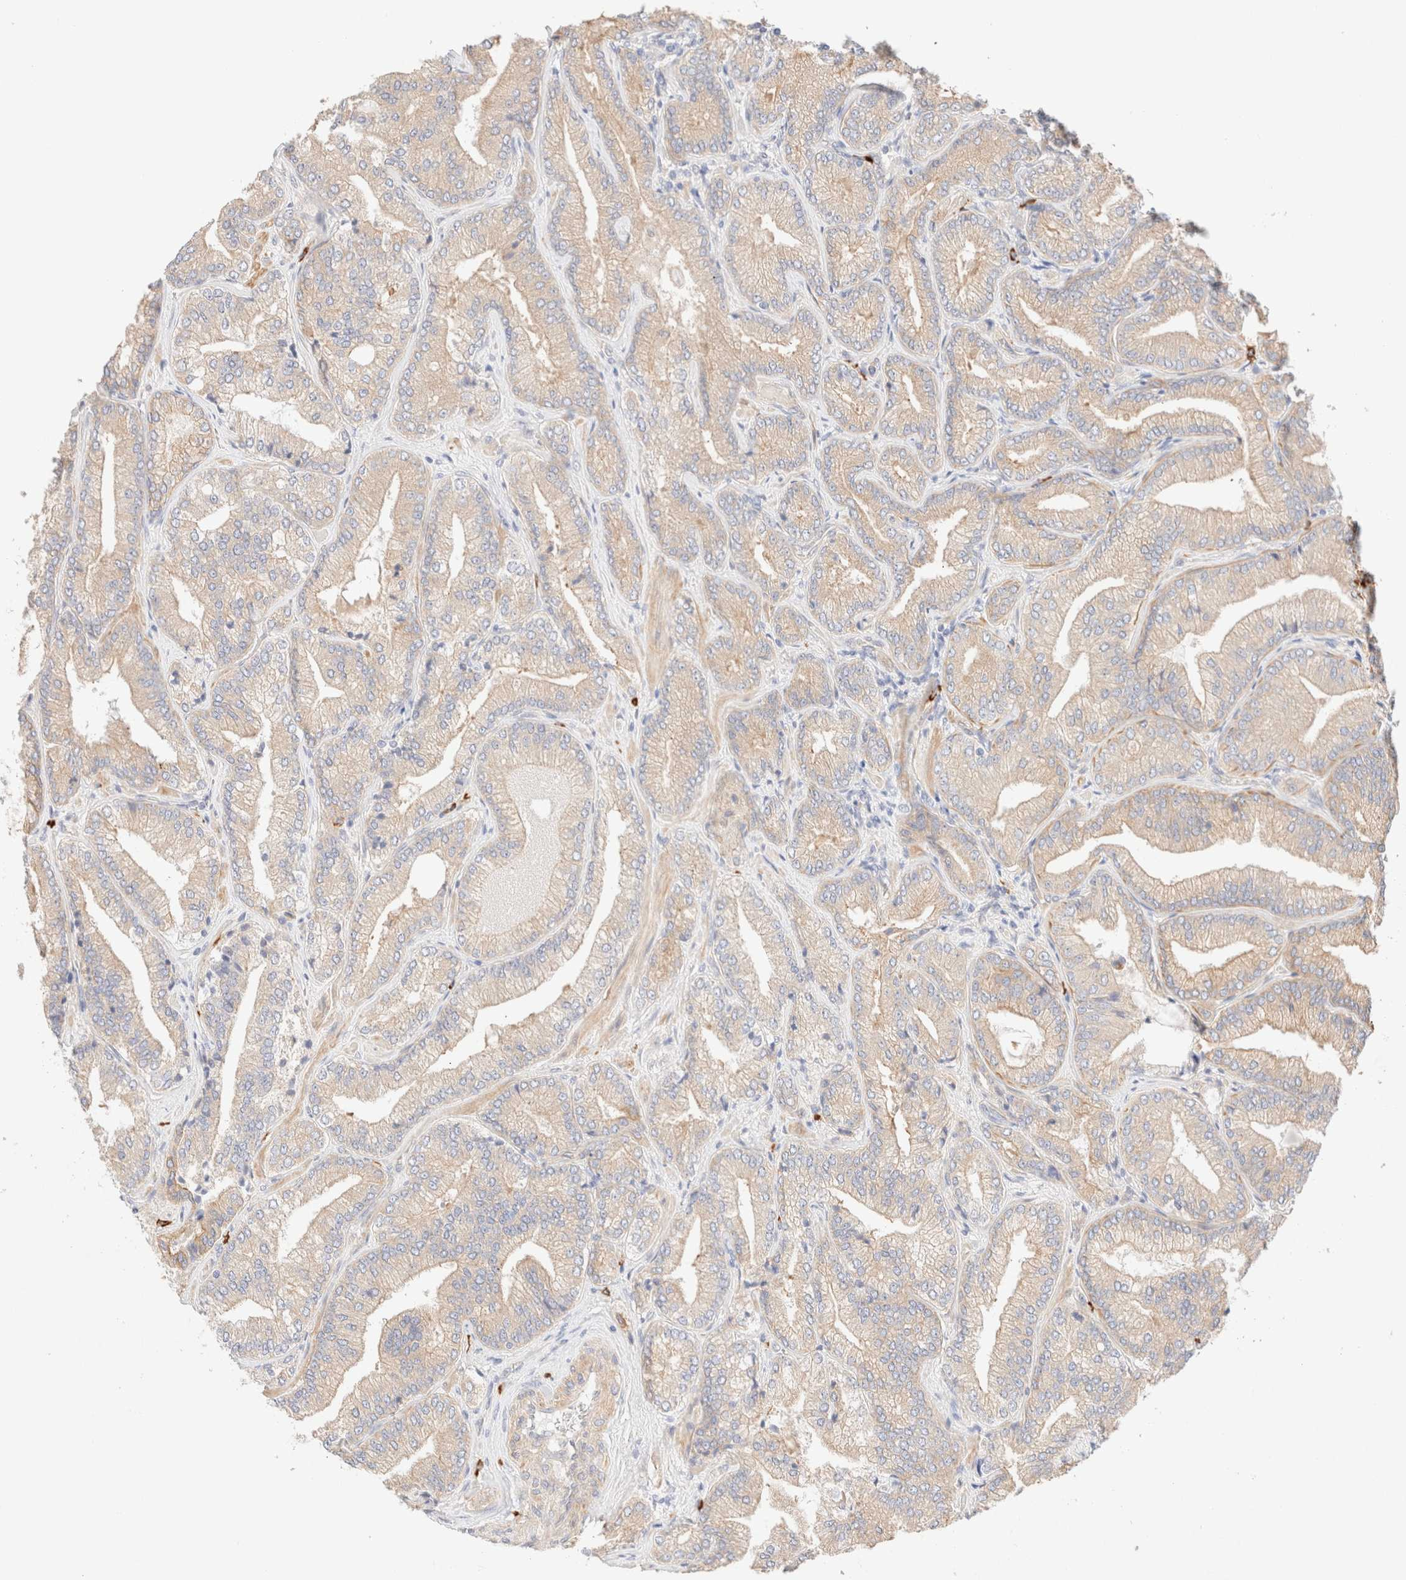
{"staining": {"intensity": "weak", "quantity": ">75%", "location": "cytoplasmic/membranous"}, "tissue": "prostate cancer", "cell_type": "Tumor cells", "image_type": "cancer", "snomed": [{"axis": "morphology", "description": "Adenocarcinoma, Low grade"}, {"axis": "topography", "description": "Prostate"}], "caption": "A high-resolution image shows IHC staining of prostate cancer, which displays weak cytoplasmic/membranous positivity in about >75% of tumor cells.", "gene": "NIBAN2", "patient": {"sex": "male", "age": 62}}